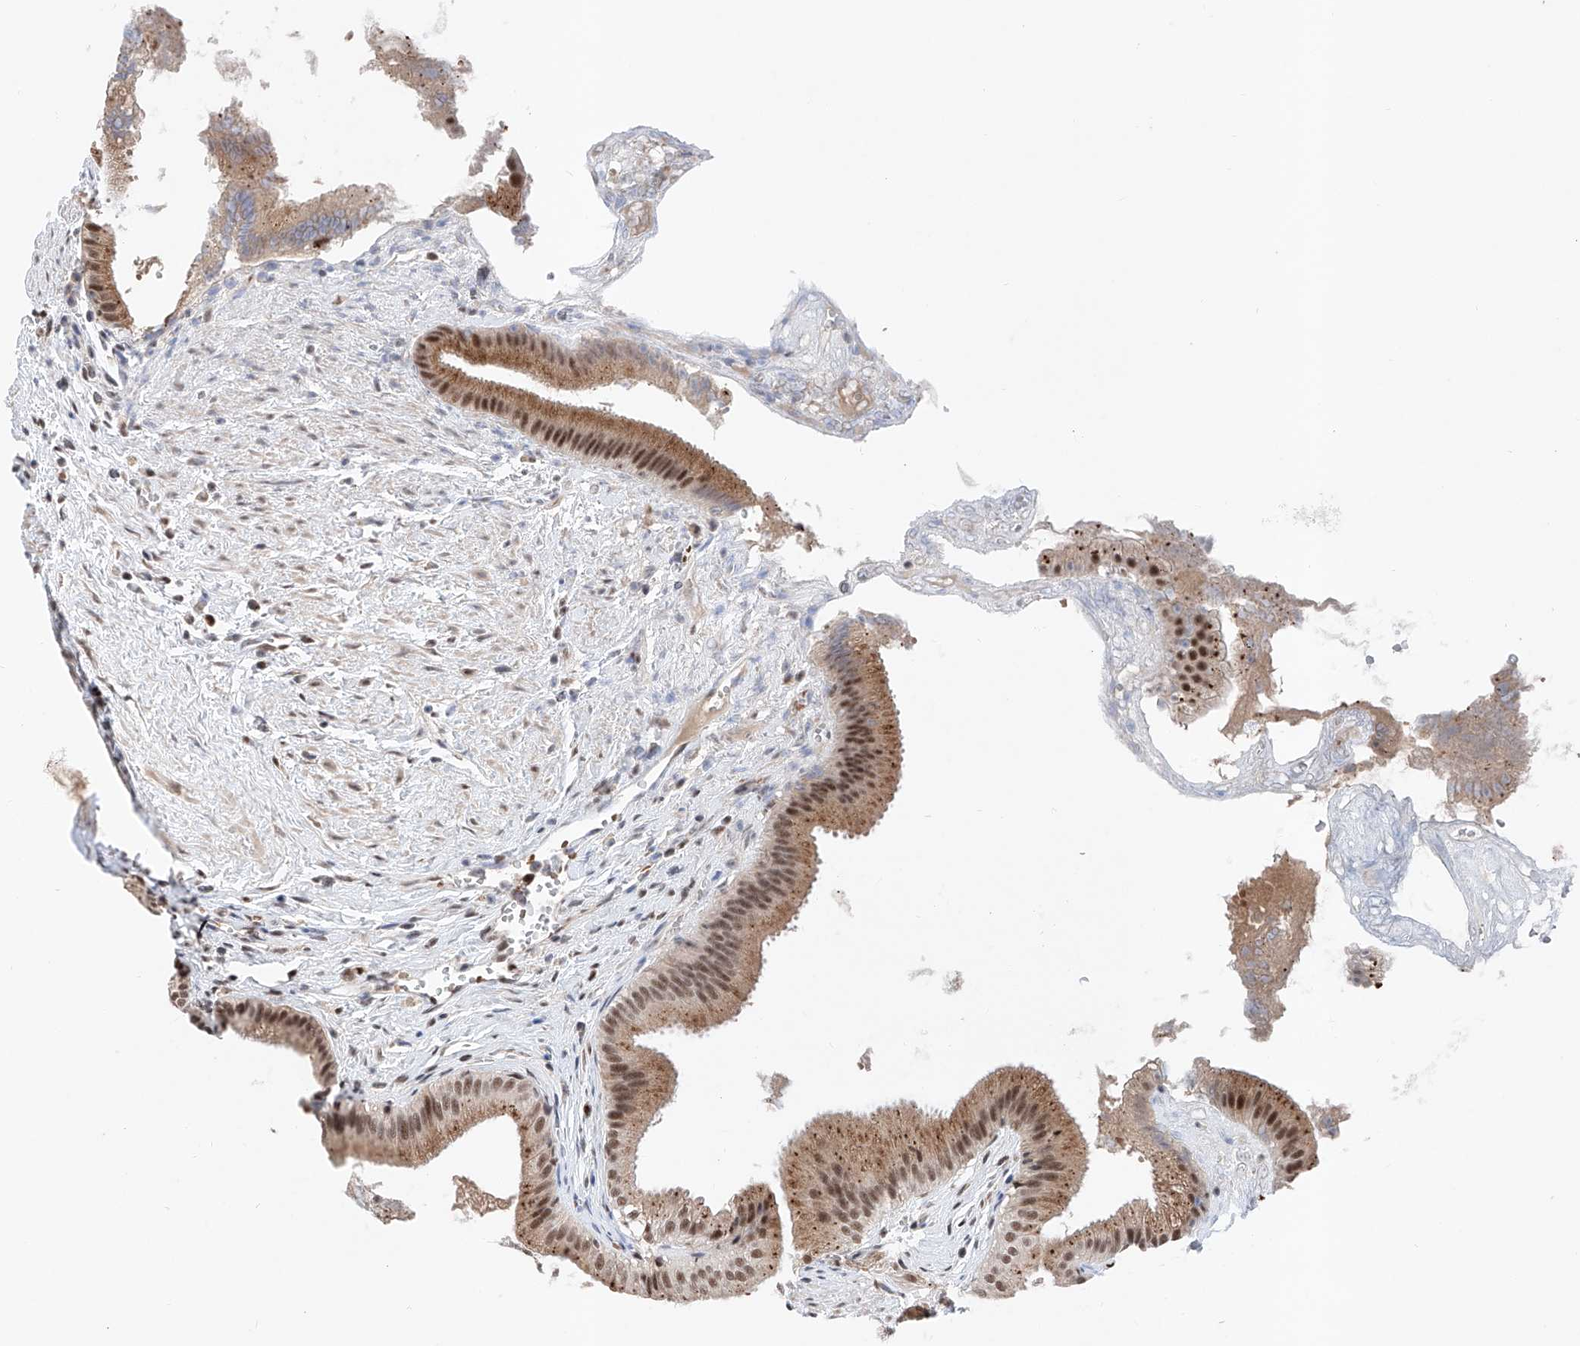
{"staining": {"intensity": "moderate", "quantity": ">75%", "location": "cytoplasmic/membranous,nuclear"}, "tissue": "gallbladder", "cell_type": "Glandular cells", "image_type": "normal", "snomed": [{"axis": "morphology", "description": "Normal tissue, NOS"}, {"axis": "topography", "description": "Gallbladder"}], "caption": "IHC image of unremarkable gallbladder: human gallbladder stained using immunohistochemistry (IHC) exhibits medium levels of moderate protein expression localized specifically in the cytoplasmic/membranous,nuclear of glandular cells, appearing as a cytoplasmic/membranous,nuclear brown color.", "gene": "SNRNP200", "patient": {"sex": "male", "age": 55}}